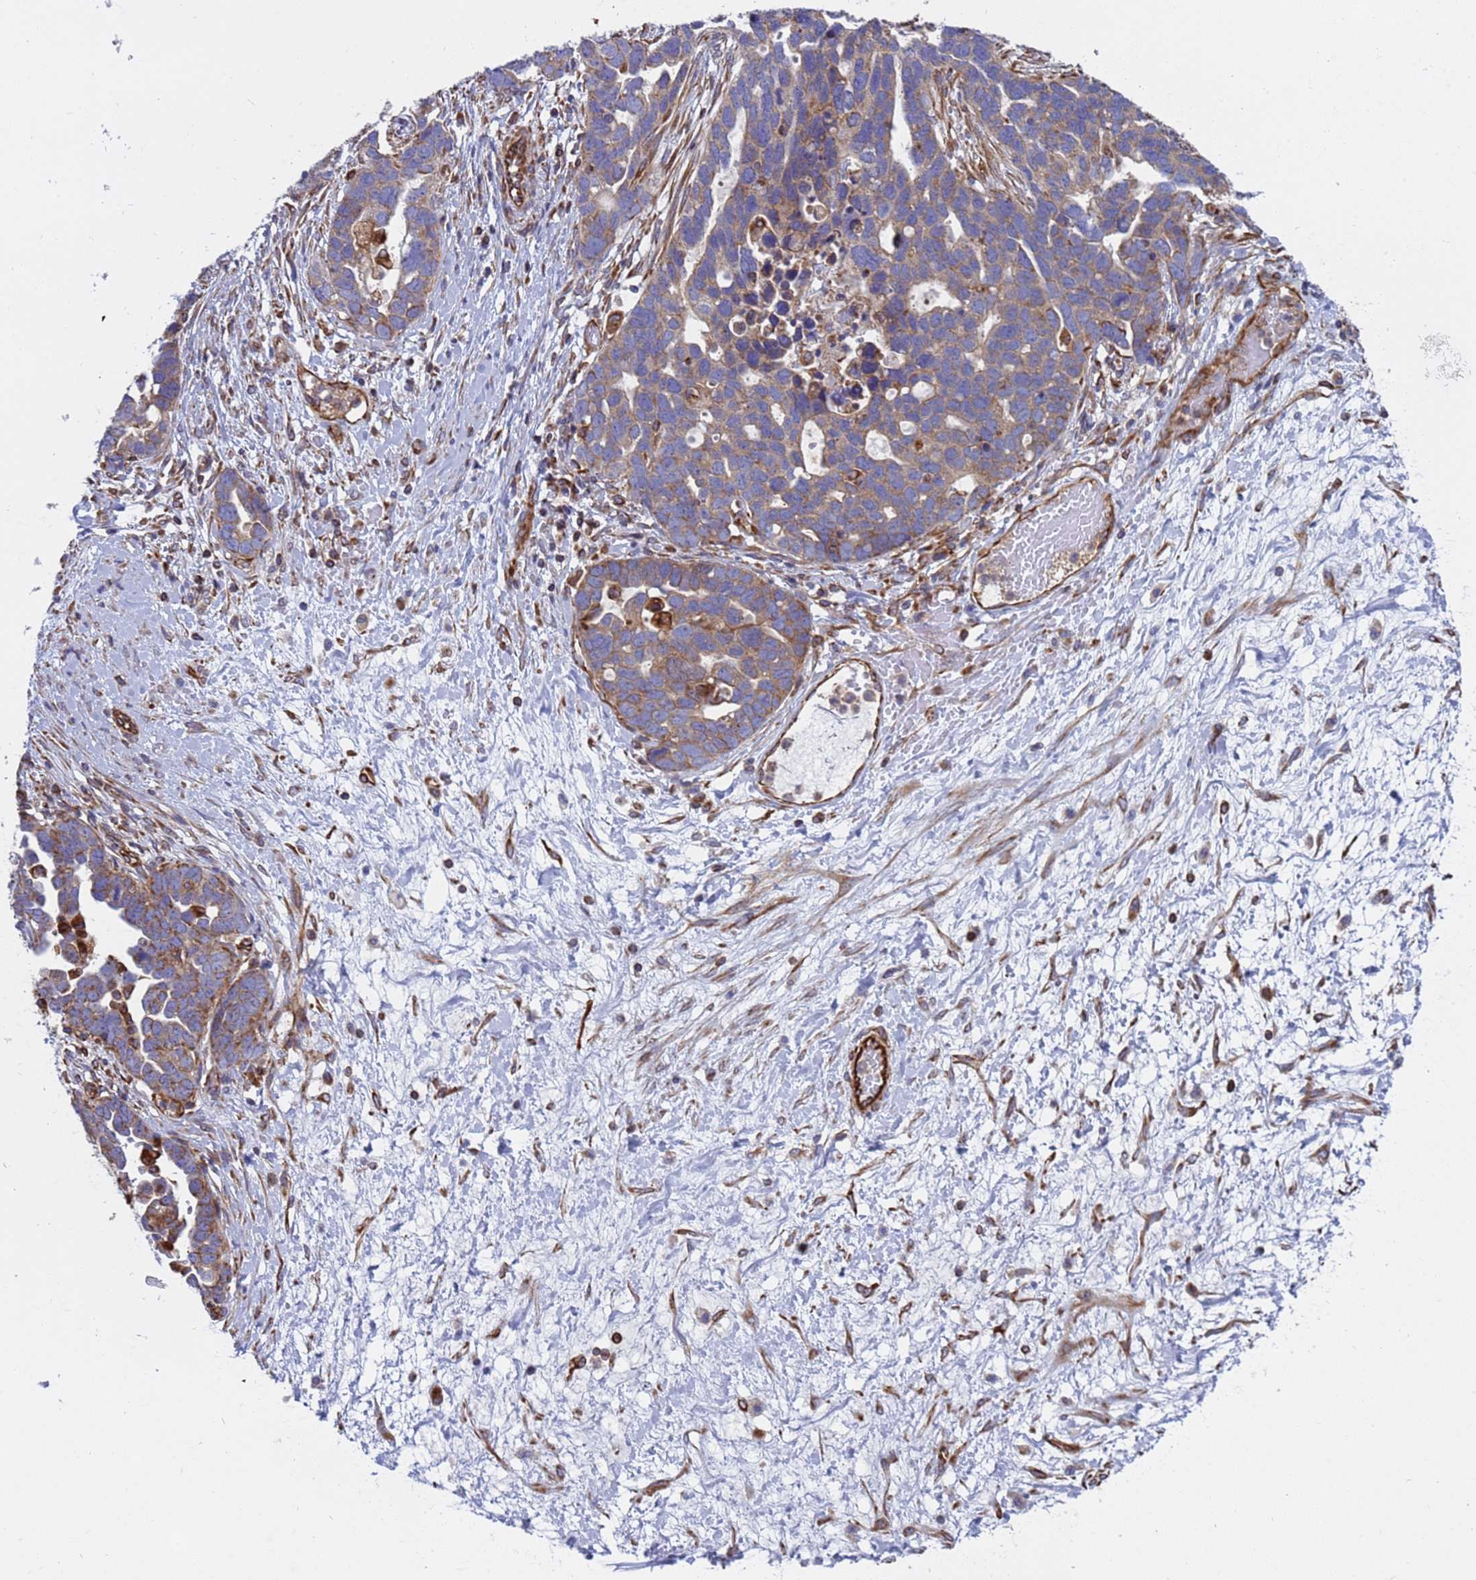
{"staining": {"intensity": "moderate", "quantity": "25%-75%", "location": "cytoplasmic/membranous"}, "tissue": "ovarian cancer", "cell_type": "Tumor cells", "image_type": "cancer", "snomed": [{"axis": "morphology", "description": "Cystadenocarcinoma, serous, NOS"}, {"axis": "topography", "description": "Ovary"}], "caption": "This photomicrograph shows ovarian cancer (serous cystadenocarcinoma) stained with immunohistochemistry (IHC) to label a protein in brown. The cytoplasmic/membranous of tumor cells show moderate positivity for the protein. Nuclei are counter-stained blue.", "gene": "NUDT12", "patient": {"sex": "female", "age": 54}}